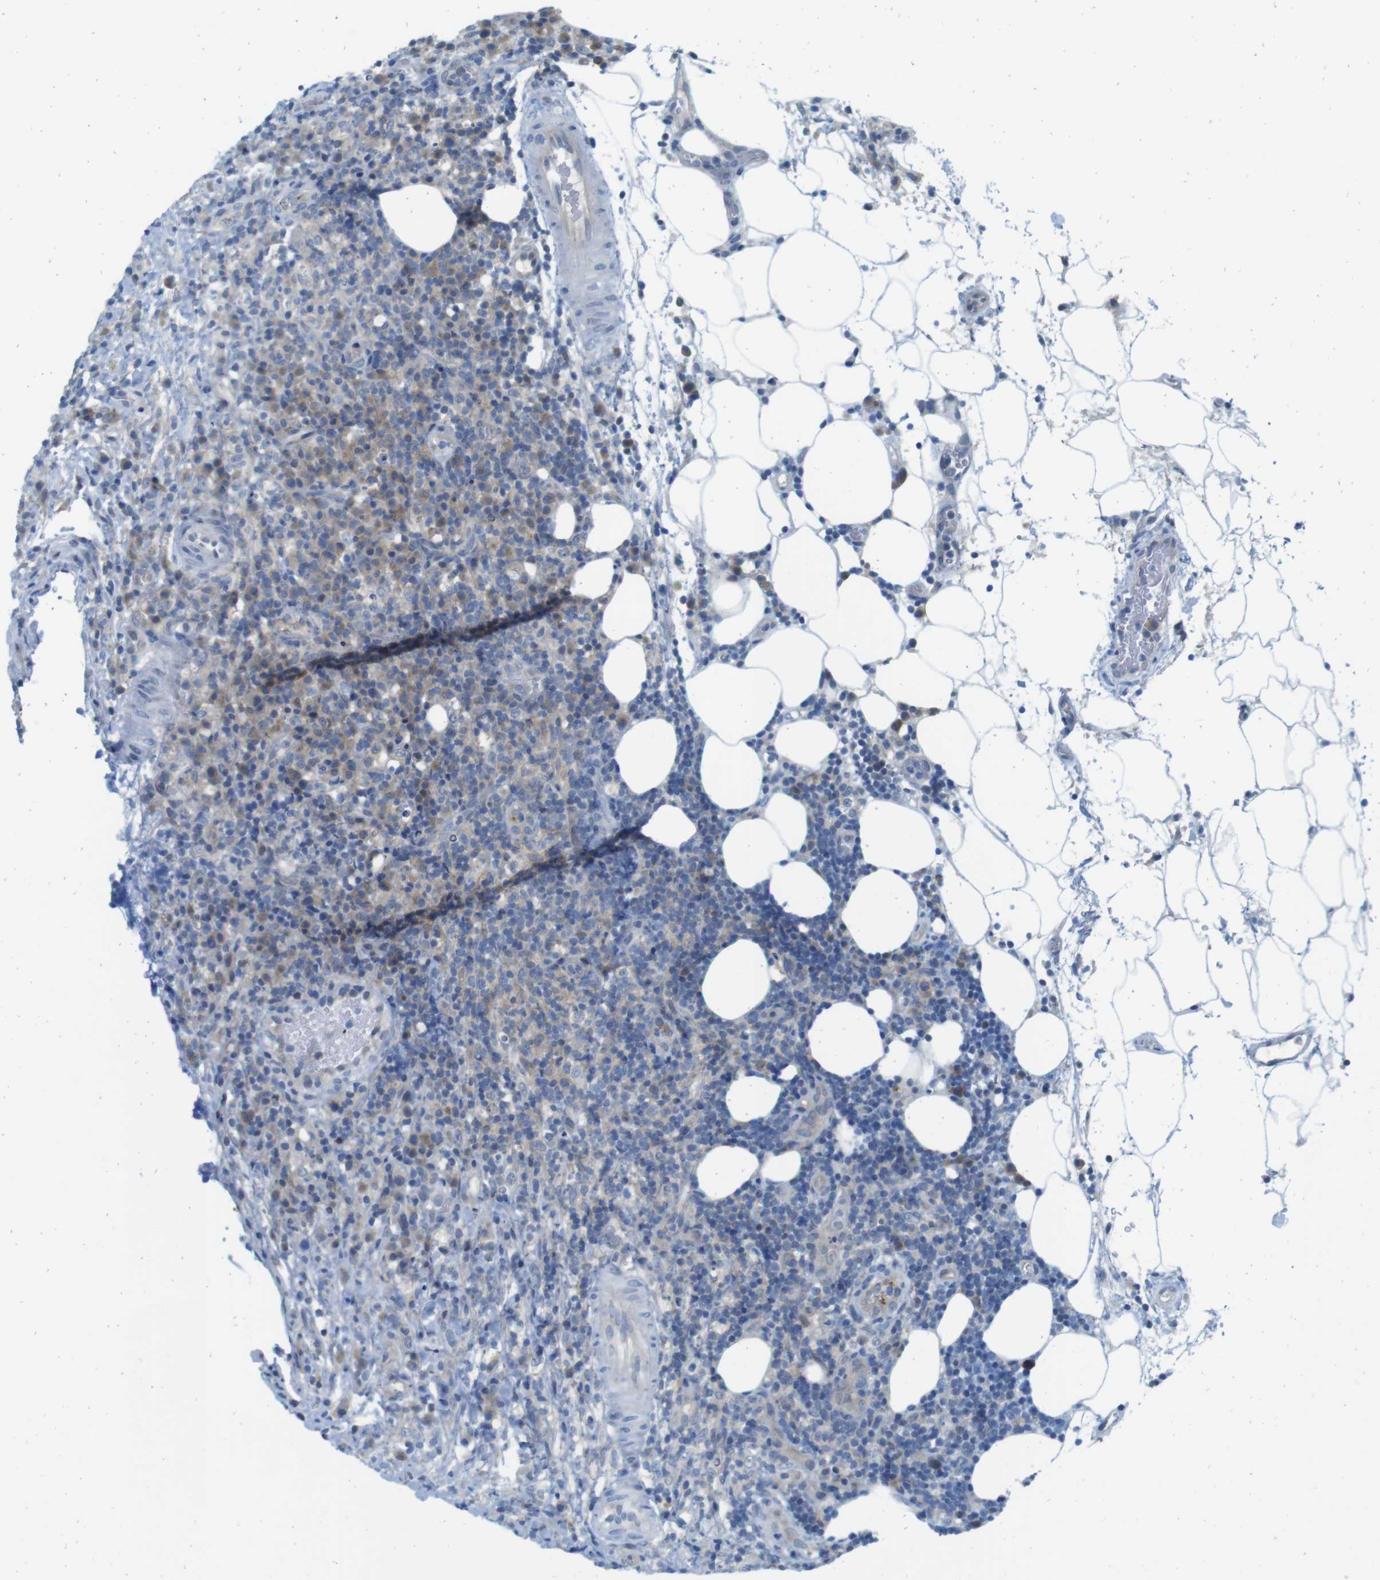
{"staining": {"intensity": "moderate", "quantity": "25%-75%", "location": "cytoplasmic/membranous"}, "tissue": "lymphoma", "cell_type": "Tumor cells", "image_type": "cancer", "snomed": [{"axis": "morphology", "description": "Malignant lymphoma, non-Hodgkin's type, High grade"}, {"axis": "topography", "description": "Lymph node"}], "caption": "Protein analysis of lymphoma tissue exhibits moderate cytoplasmic/membranous expression in about 25%-75% of tumor cells. The protein of interest is shown in brown color, while the nuclei are stained blue.", "gene": "CASP2", "patient": {"sex": "female", "age": 76}}